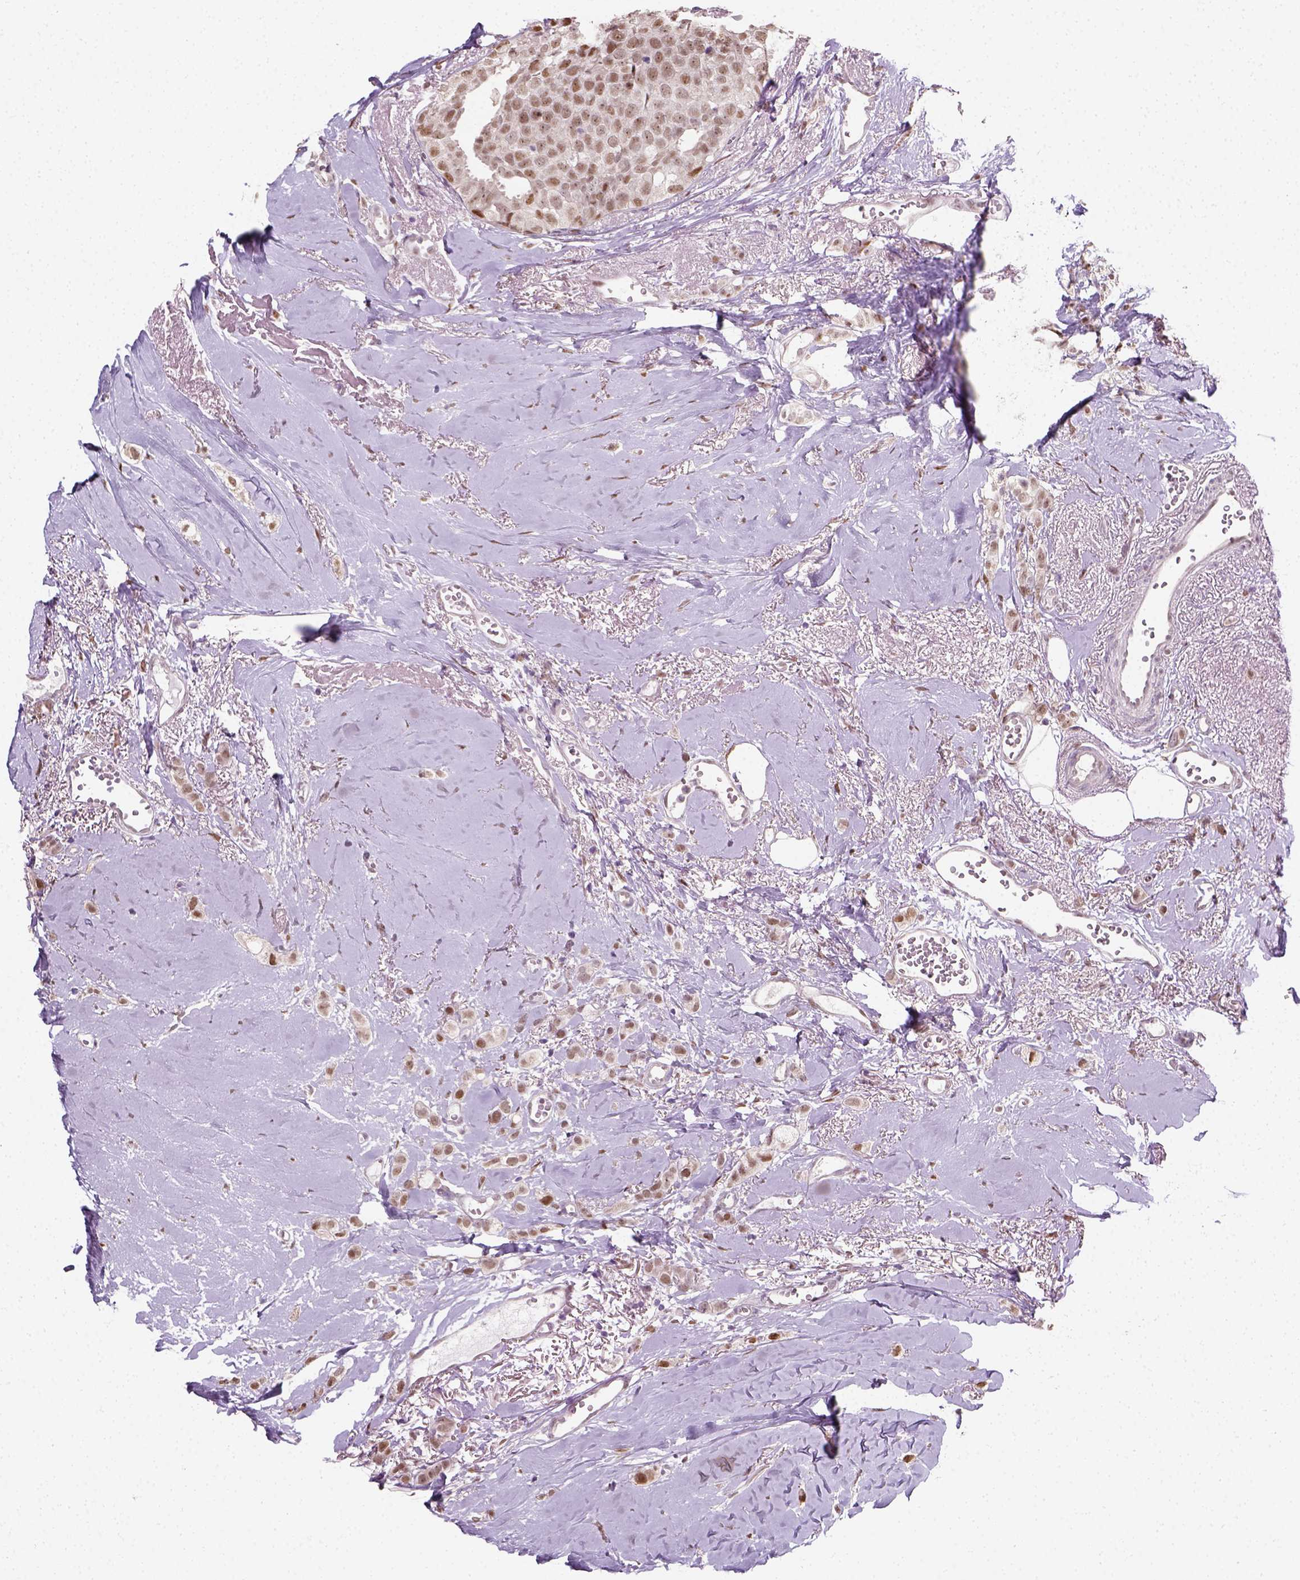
{"staining": {"intensity": "moderate", "quantity": ">75%", "location": "nuclear"}, "tissue": "breast cancer", "cell_type": "Tumor cells", "image_type": "cancer", "snomed": [{"axis": "morphology", "description": "Duct carcinoma"}, {"axis": "topography", "description": "Breast"}], "caption": "Human infiltrating ductal carcinoma (breast) stained with a protein marker exhibits moderate staining in tumor cells.", "gene": "C1orf112", "patient": {"sex": "female", "age": 85}}